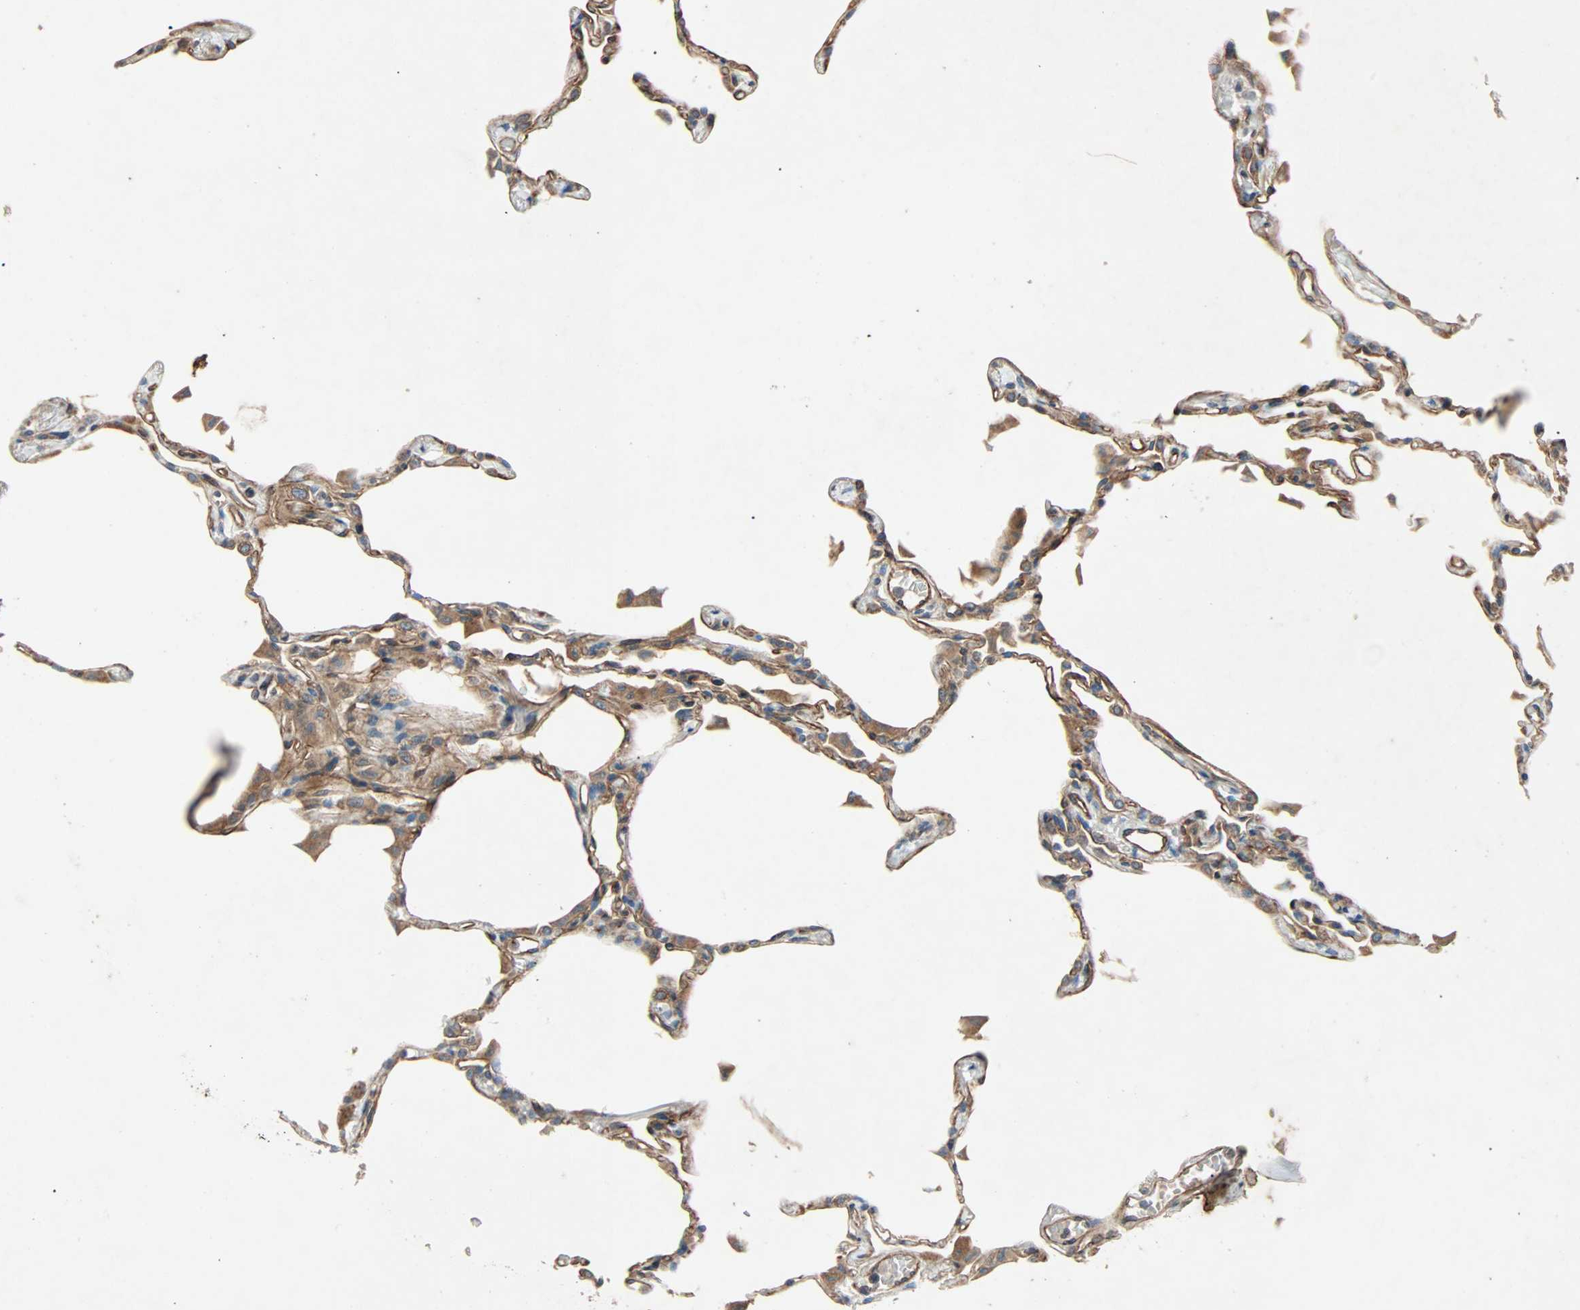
{"staining": {"intensity": "strong", "quantity": ">75%", "location": "cytoplasmic/membranous"}, "tissue": "lung", "cell_type": "Alveolar cells", "image_type": "normal", "snomed": [{"axis": "morphology", "description": "Normal tissue, NOS"}, {"axis": "topography", "description": "Lung"}], "caption": "IHC (DAB) staining of benign lung displays strong cytoplasmic/membranous protein expression in approximately >75% of alveolar cells. (DAB = brown stain, brightfield microscopy at high magnification).", "gene": "XYLT1", "patient": {"sex": "female", "age": 49}}